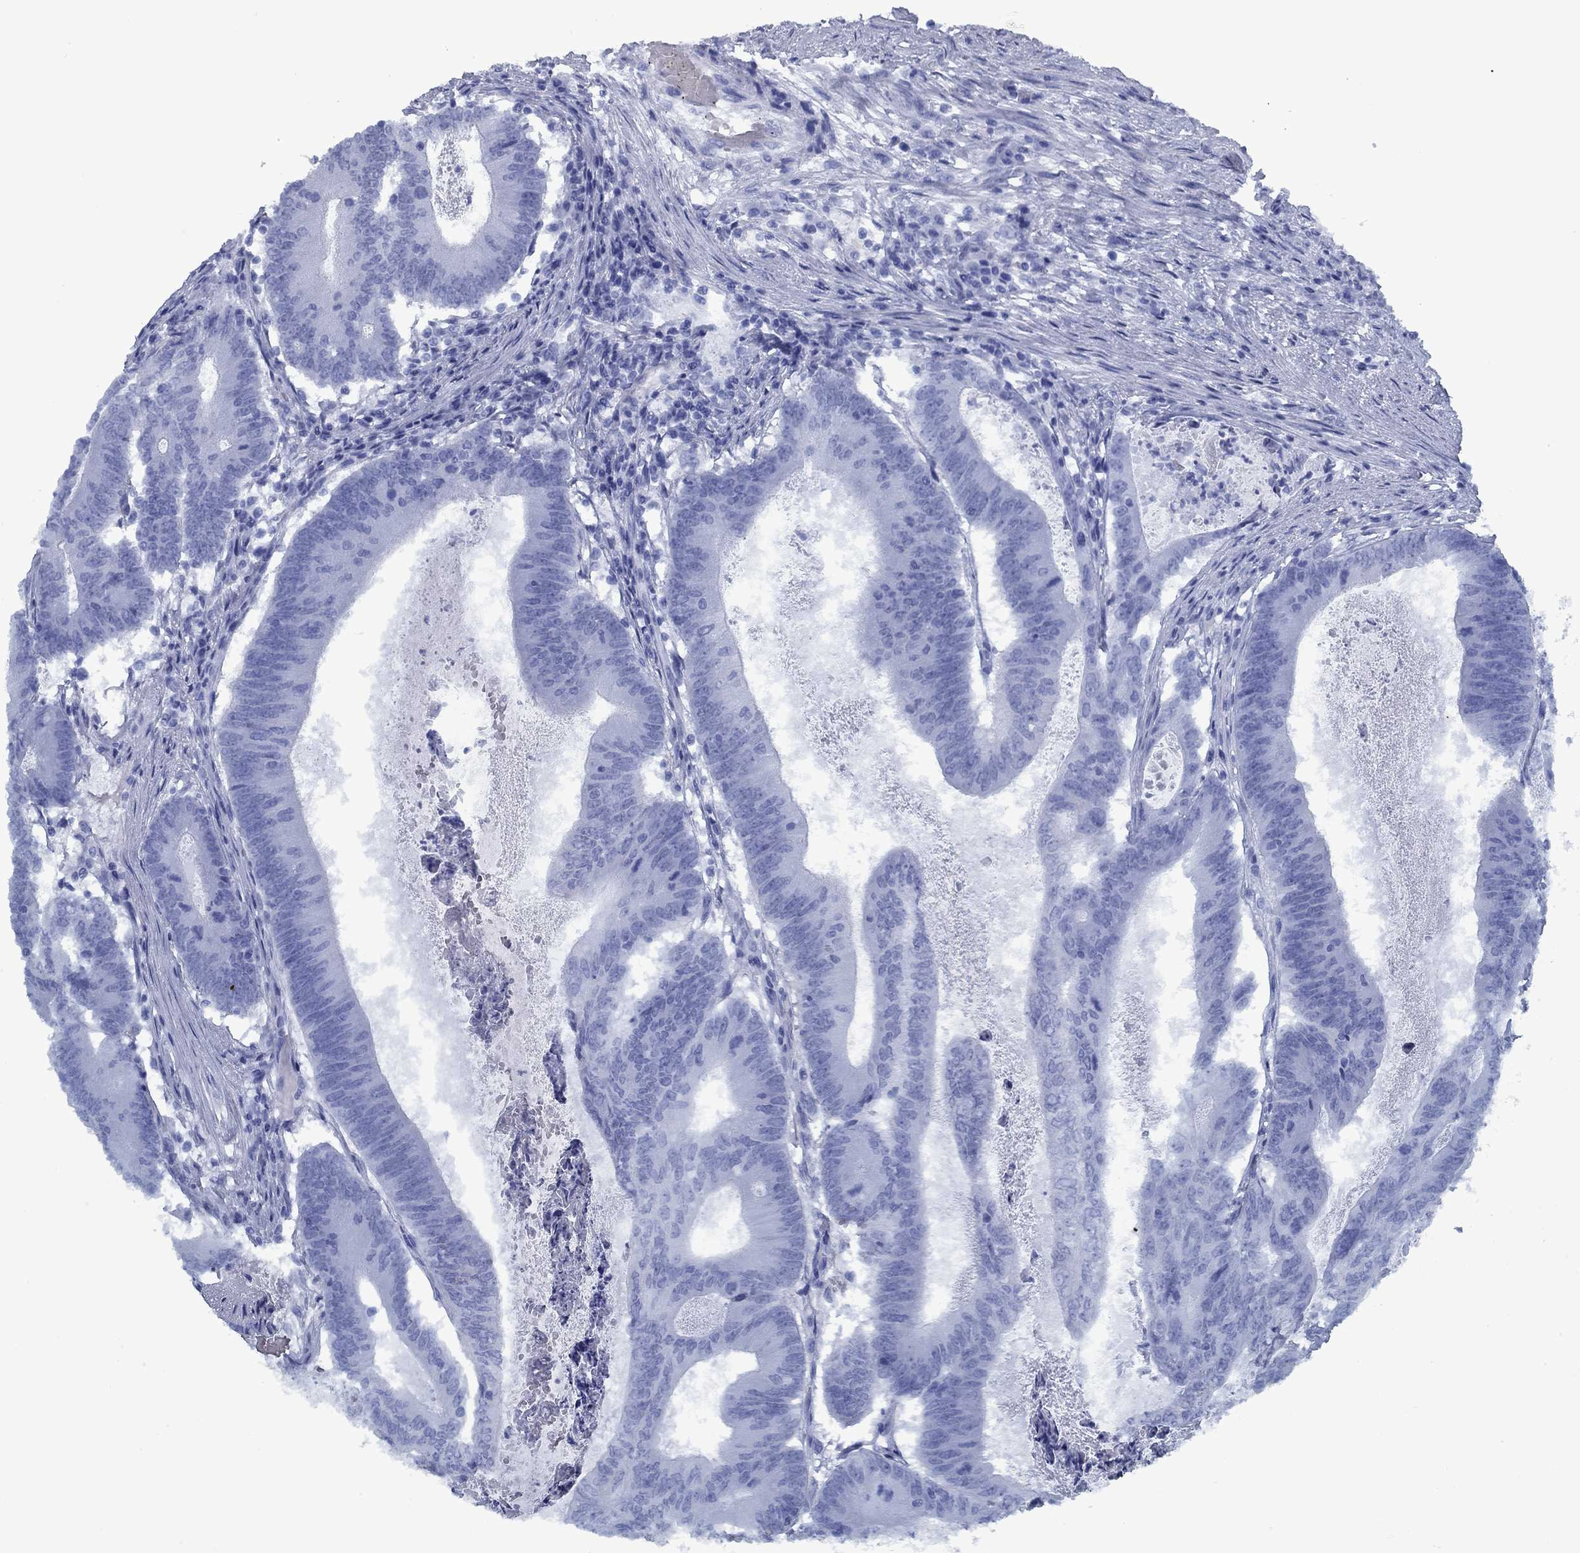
{"staining": {"intensity": "negative", "quantity": "none", "location": "none"}, "tissue": "colorectal cancer", "cell_type": "Tumor cells", "image_type": "cancer", "snomed": [{"axis": "morphology", "description": "Adenocarcinoma, NOS"}, {"axis": "topography", "description": "Colon"}], "caption": "Tumor cells are negative for protein expression in human colorectal cancer (adenocarcinoma).", "gene": "PNMA8A", "patient": {"sex": "female", "age": 70}}